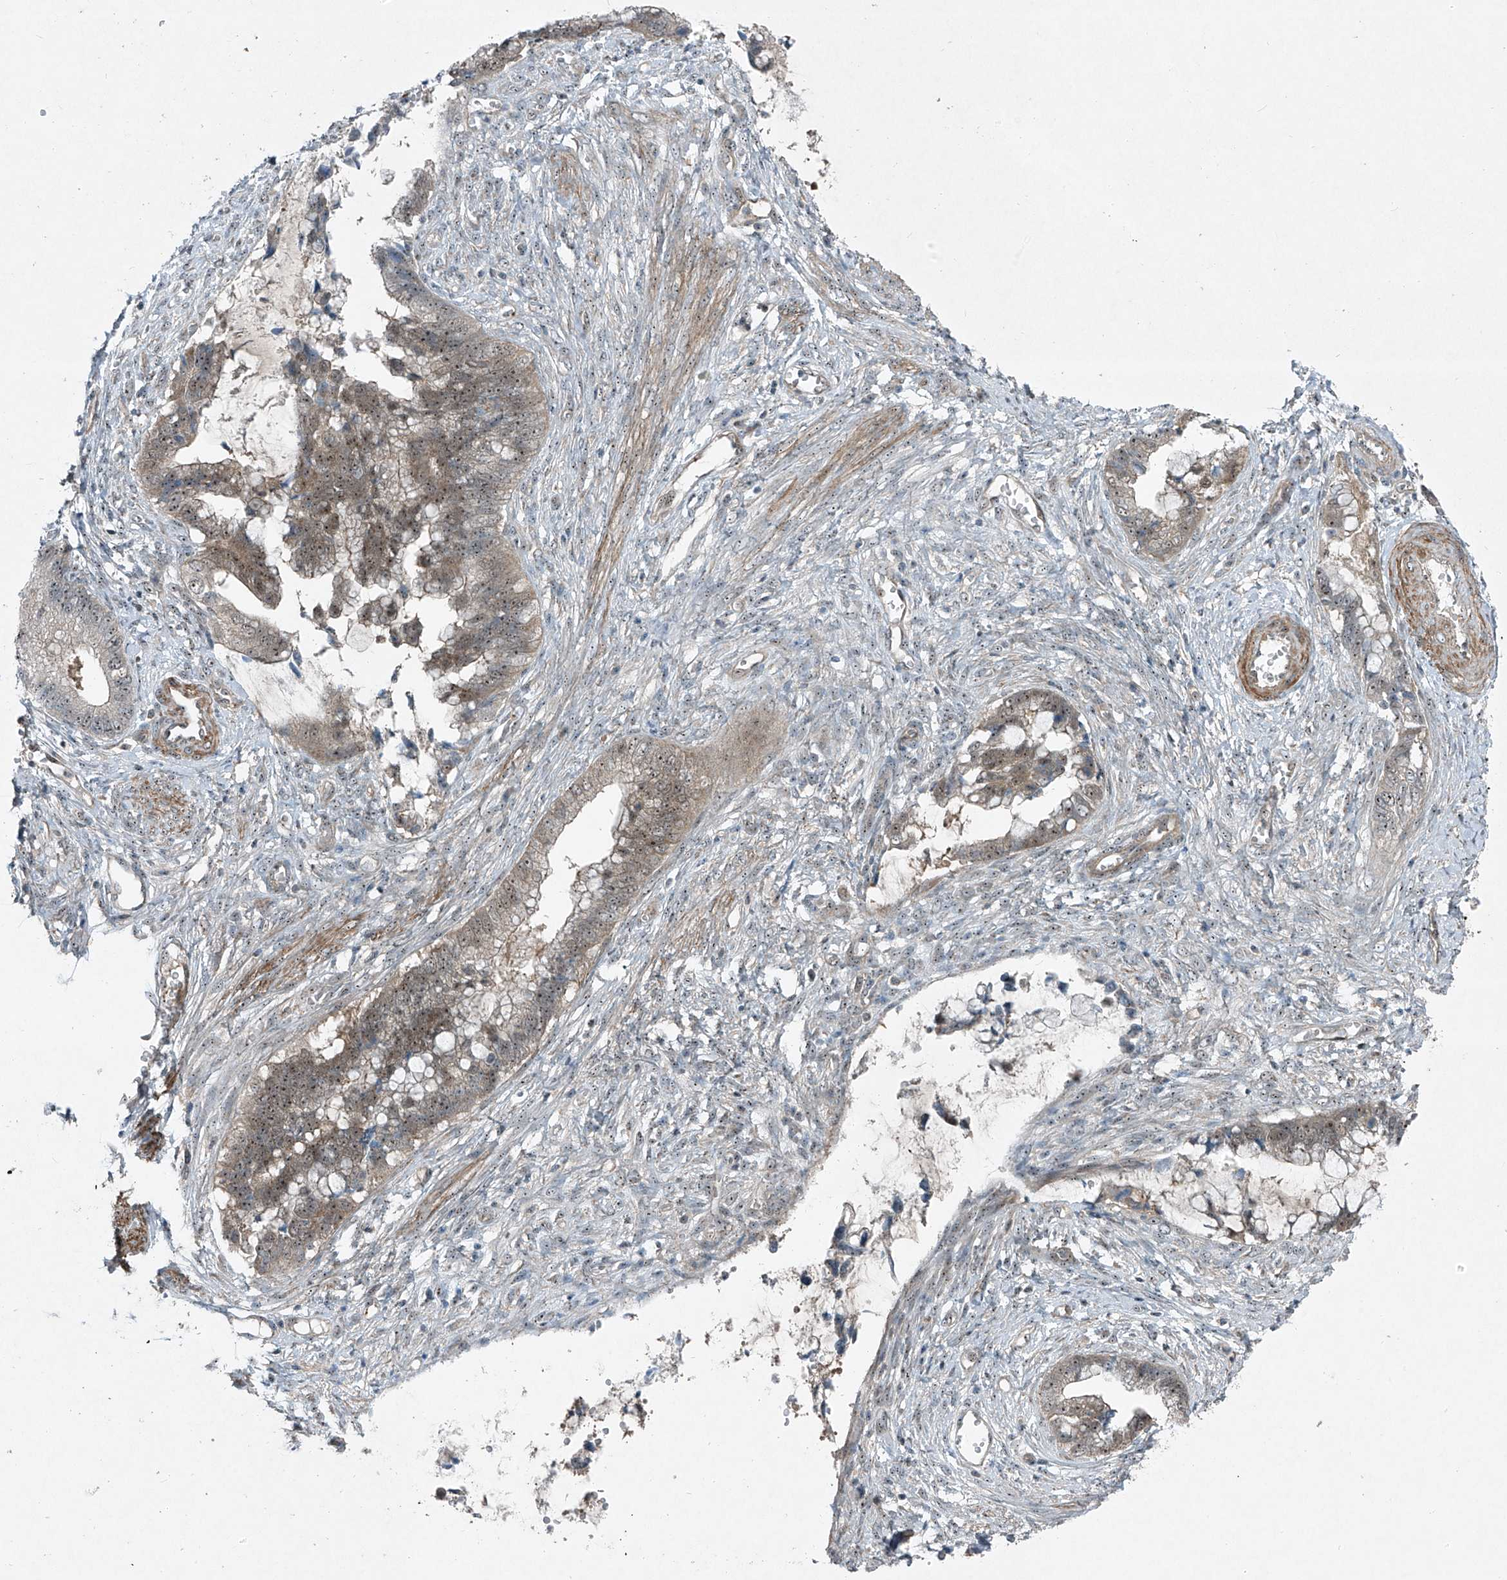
{"staining": {"intensity": "weak", "quantity": "25%-75%", "location": "nuclear"}, "tissue": "cervical cancer", "cell_type": "Tumor cells", "image_type": "cancer", "snomed": [{"axis": "morphology", "description": "Adenocarcinoma, NOS"}, {"axis": "topography", "description": "Cervix"}], "caption": "Human cervical cancer stained for a protein (brown) shows weak nuclear positive staining in about 25%-75% of tumor cells.", "gene": "PPCS", "patient": {"sex": "female", "age": 44}}